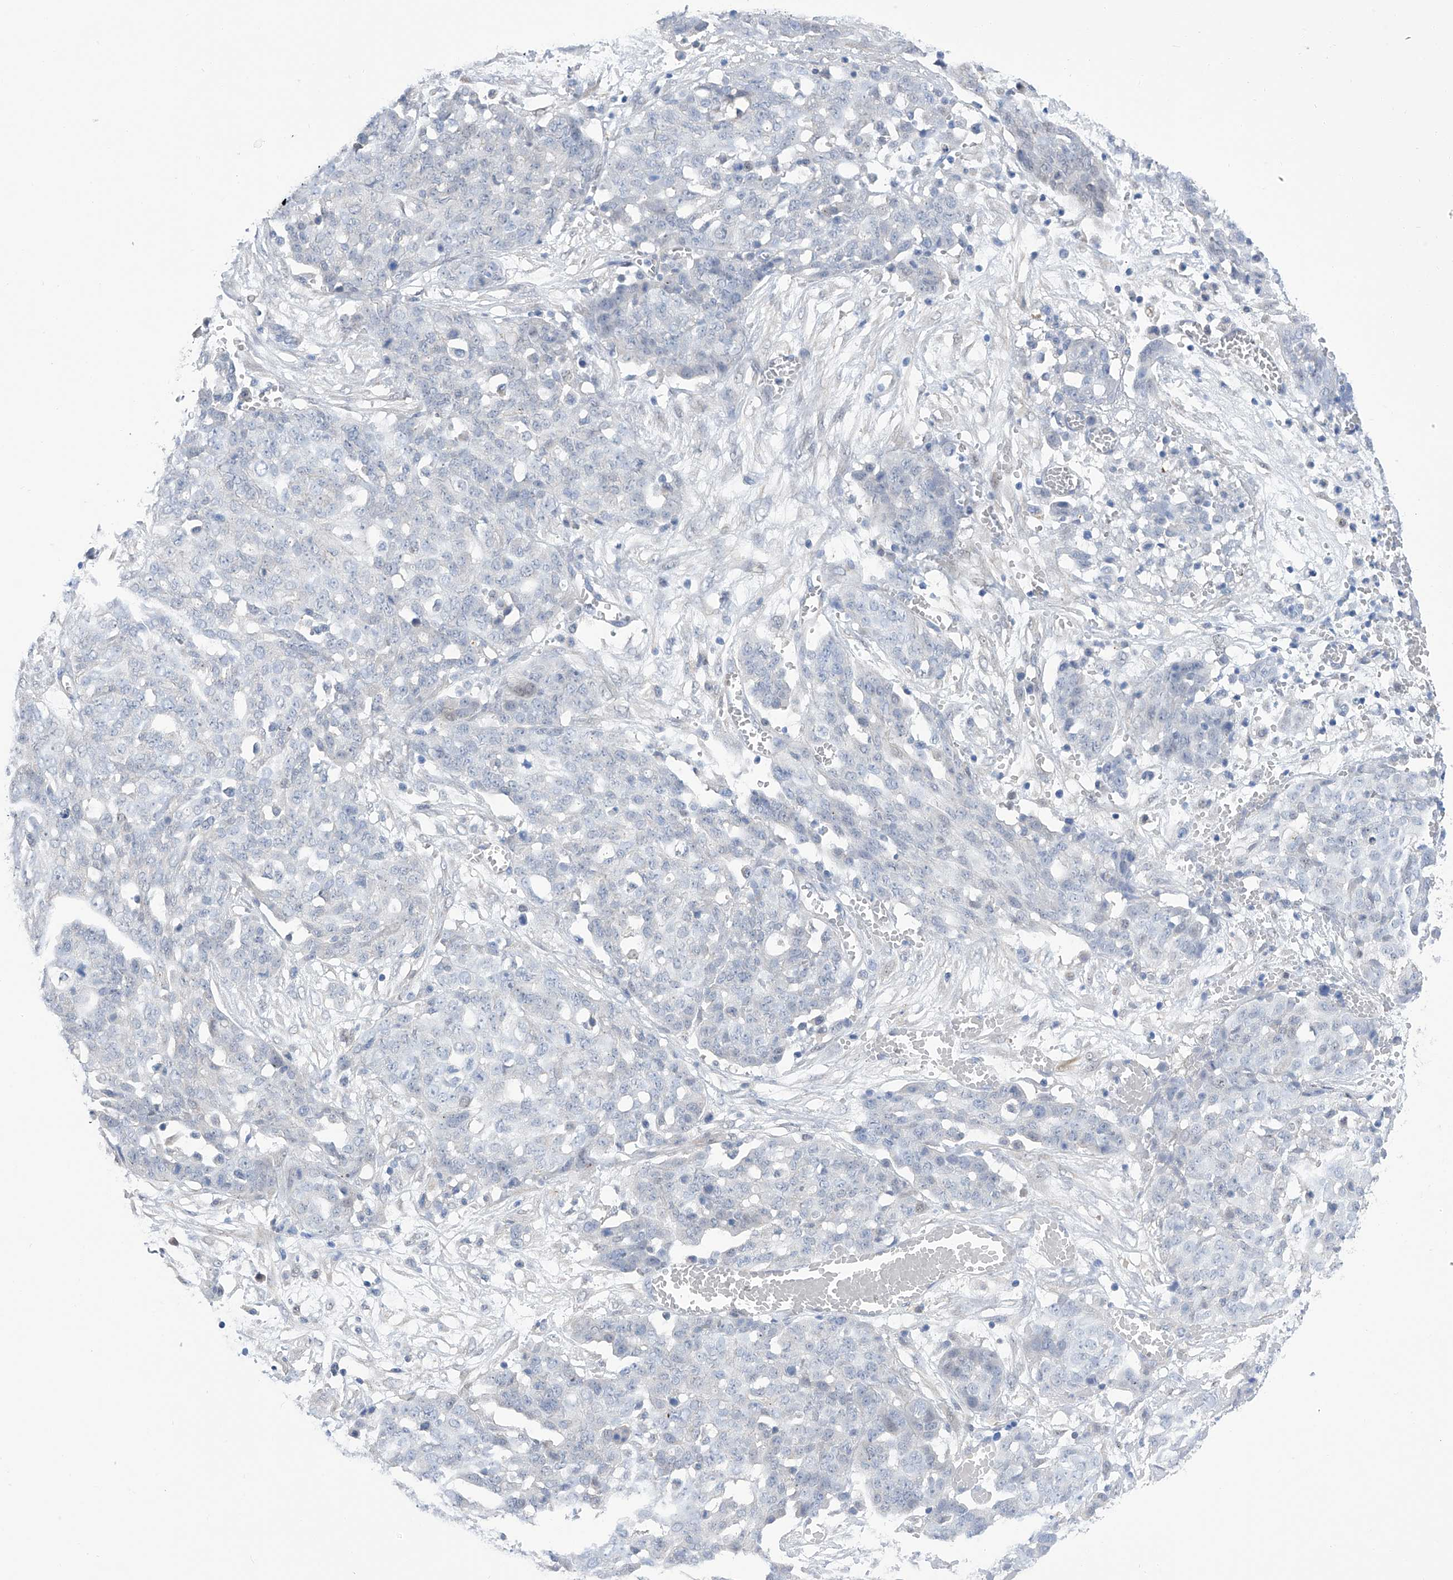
{"staining": {"intensity": "negative", "quantity": "none", "location": "none"}, "tissue": "ovarian cancer", "cell_type": "Tumor cells", "image_type": "cancer", "snomed": [{"axis": "morphology", "description": "Cystadenocarcinoma, serous, NOS"}, {"axis": "topography", "description": "Soft tissue"}, {"axis": "topography", "description": "Ovary"}], "caption": "Tumor cells are negative for protein expression in human ovarian cancer.", "gene": "PGM3", "patient": {"sex": "female", "age": 57}}